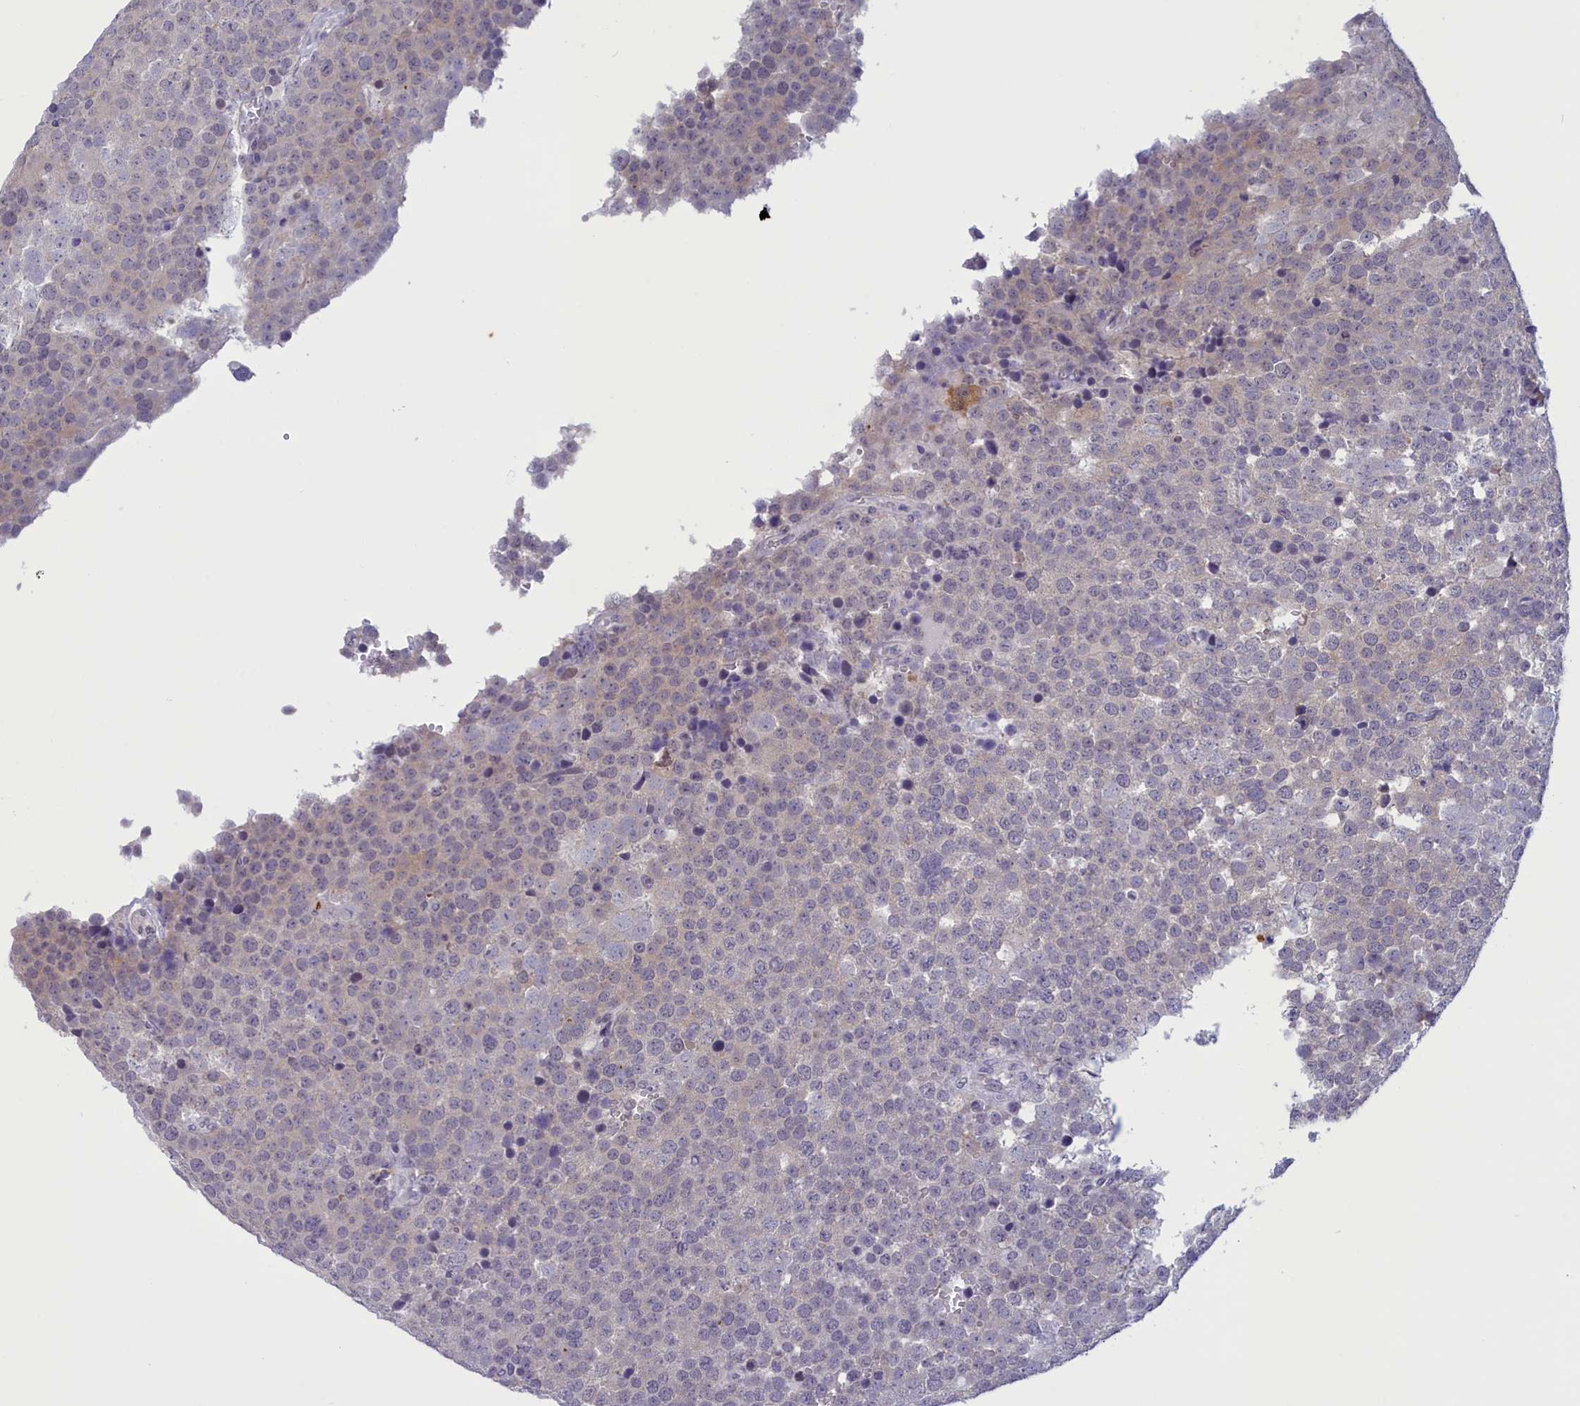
{"staining": {"intensity": "weak", "quantity": "<25%", "location": "cytoplasmic/membranous"}, "tissue": "testis cancer", "cell_type": "Tumor cells", "image_type": "cancer", "snomed": [{"axis": "morphology", "description": "Seminoma, NOS"}, {"axis": "topography", "description": "Testis"}], "caption": "Immunohistochemistry (IHC) of human testis cancer exhibits no positivity in tumor cells.", "gene": "ELOA2", "patient": {"sex": "male", "age": 71}}